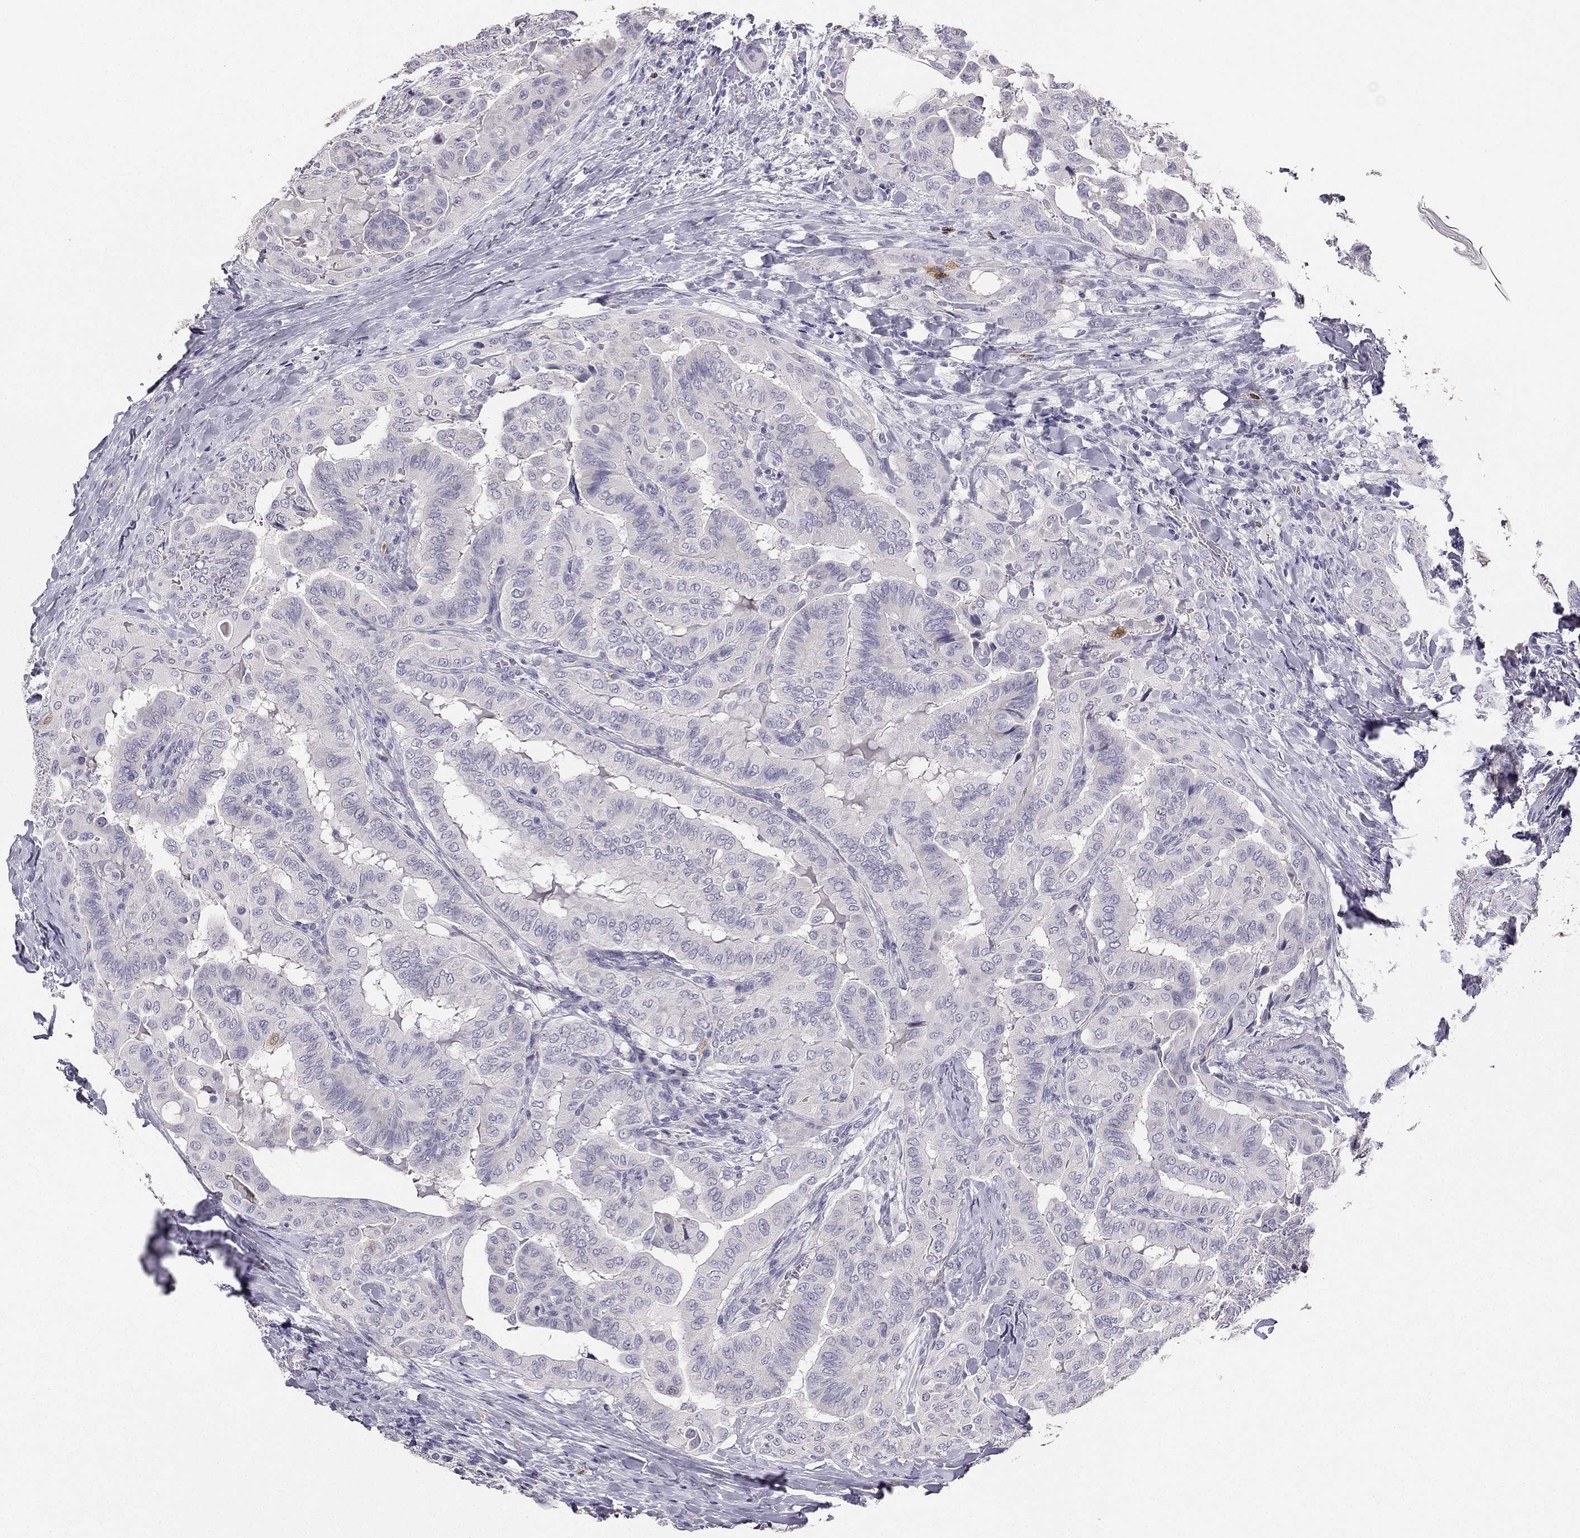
{"staining": {"intensity": "negative", "quantity": "none", "location": "none"}, "tissue": "thyroid cancer", "cell_type": "Tumor cells", "image_type": "cancer", "snomed": [{"axis": "morphology", "description": "Papillary adenocarcinoma, NOS"}, {"axis": "topography", "description": "Thyroid gland"}], "caption": "Thyroid cancer stained for a protein using IHC reveals no staining tumor cells.", "gene": "CALB2", "patient": {"sex": "female", "age": 68}}